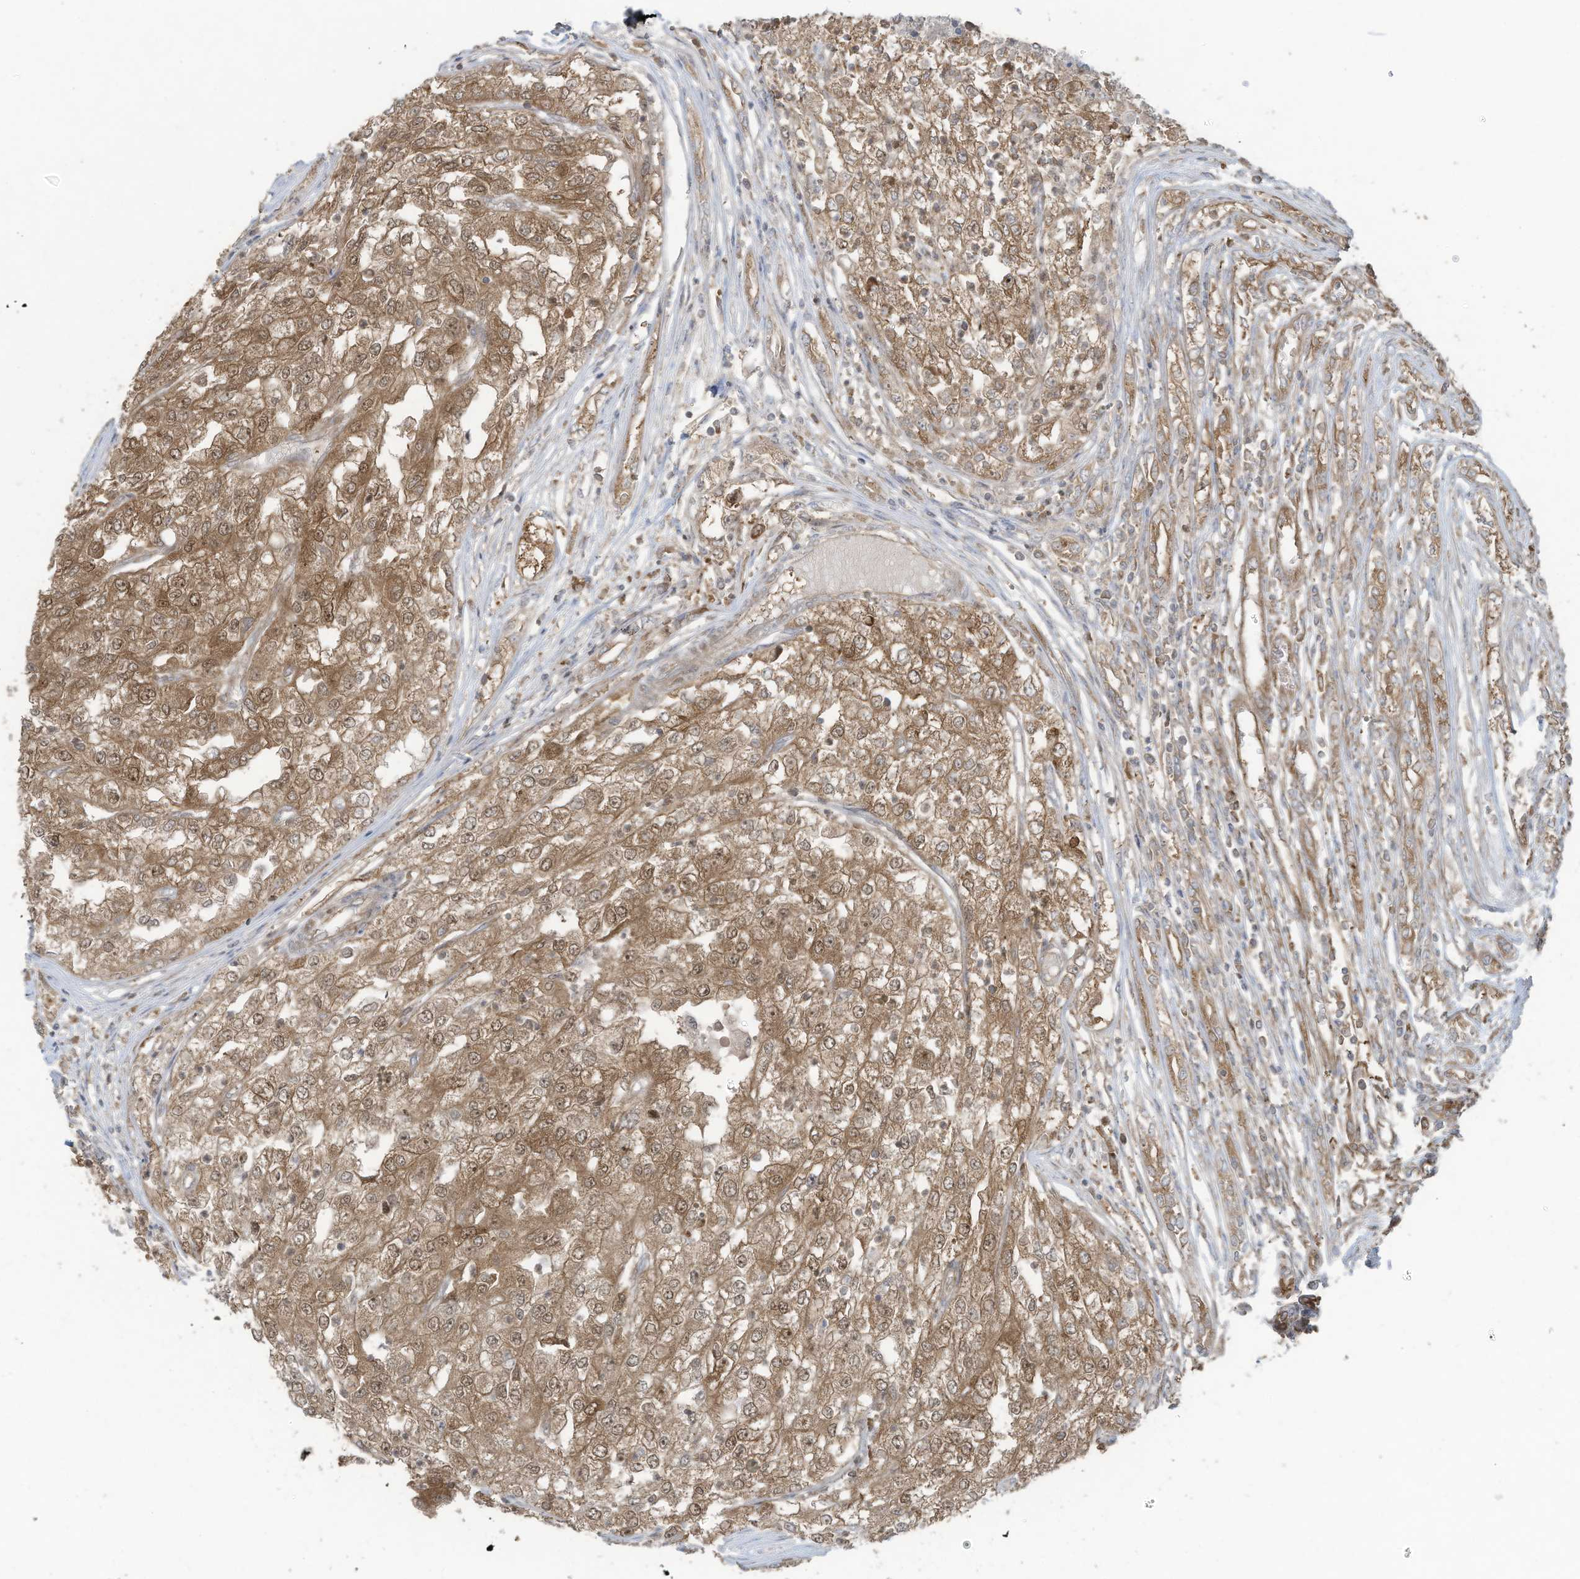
{"staining": {"intensity": "moderate", "quantity": ">75%", "location": "cytoplasmic/membranous,nuclear"}, "tissue": "renal cancer", "cell_type": "Tumor cells", "image_type": "cancer", "snomed": [{"axis": "morphology", "description": "Adenocarcinoma, NOS"}, {"axis": "topography", "description": "Kidney"}], "caption": "Human renal cancer (adenocarcinoma) stained for a protein (brown) displays moderate cytoplasmic/membranous and nuclear positive staining in about >75% of tumor cells.", "gene": "OLA1", "patient": {"sex": "female", "age": 54}}